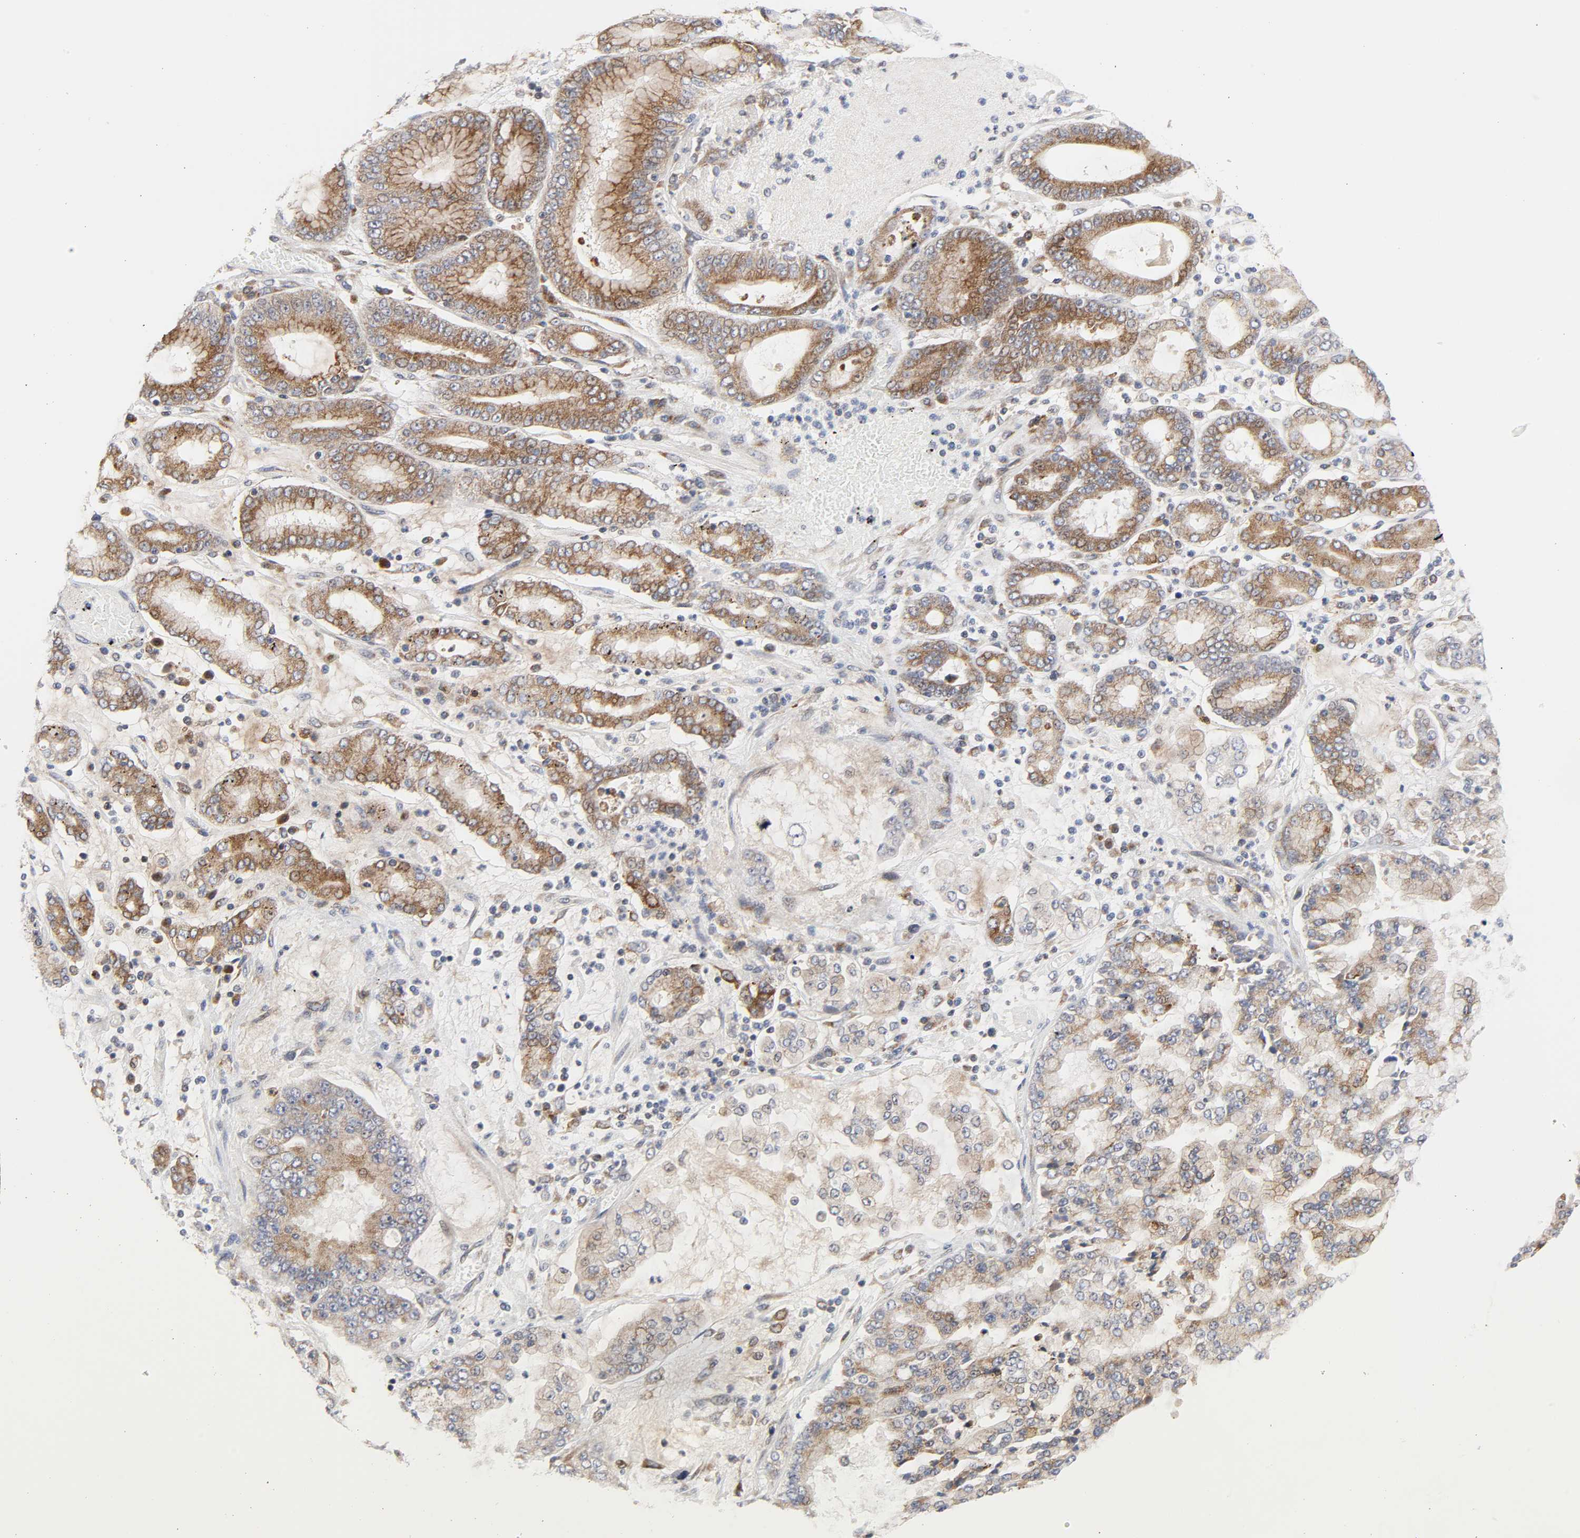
{"staining": {"intensity": "moderate", "quantity": ">75%", "location": "cytoplasmic/membranous"}, "tissue": "stomach cancer", "cell_type": "Tumor cells", "image_type": "cancer", "snomed": [{"axis": "morphology", "description": "Normal tissue, NOS"}, {"axis": "morphology", "description": "Adenocarcinoma, NOS"}, {"axis": "topography", "description": "Stomach, upper"}, {"axis": "topography", "description": "Stomach"}], "caption": "Protein staining of stomach adenocarcinoma tissue reveals moderate cytoplasmic/membranous expression in about >75% of tumor cells.", "gene": "BAX", "patient": {"sex": "male", "age": 76}}